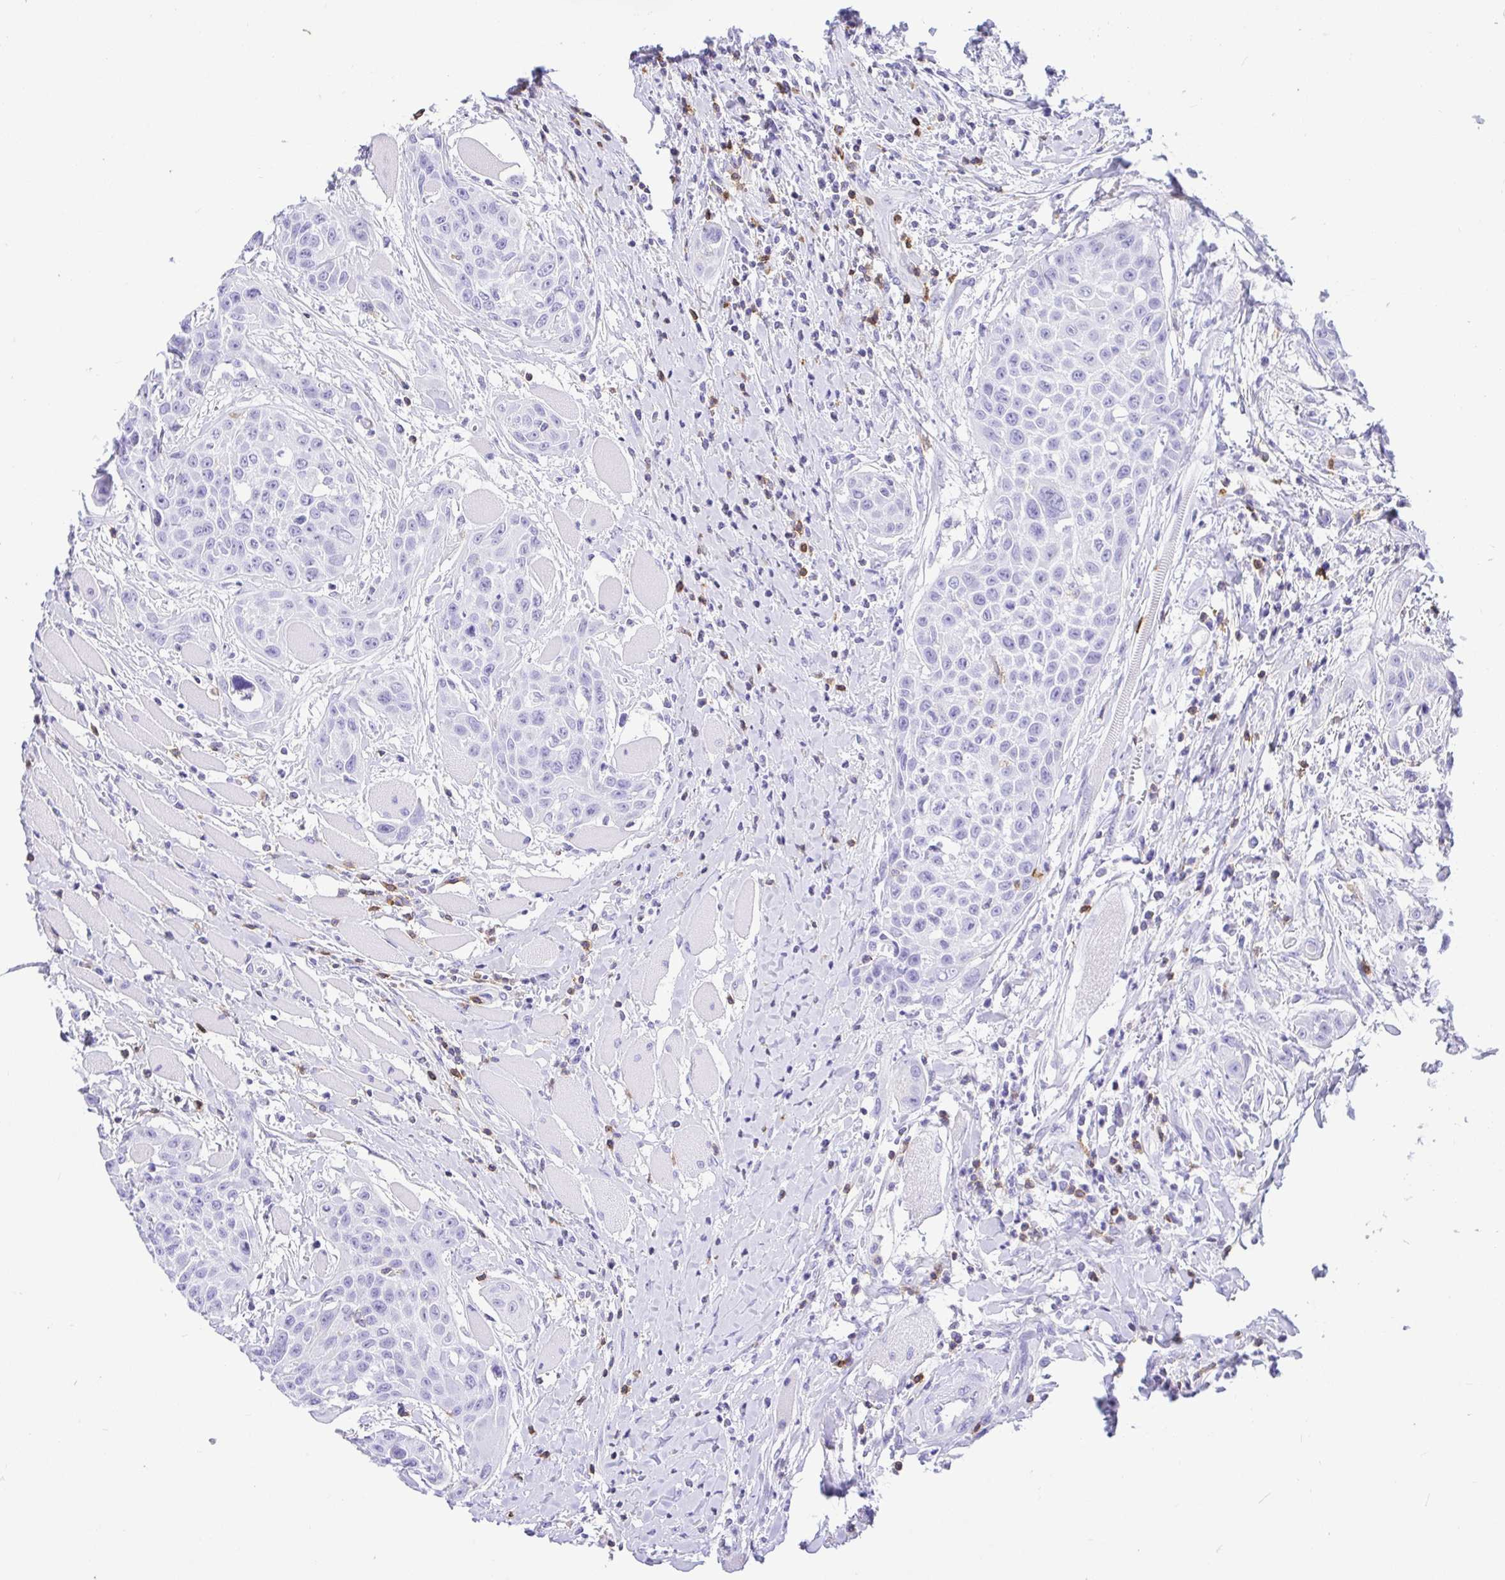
{"staining": {"intensity": "negative", "quantity": "none", "location": "none"}, "tissue": "head and neck cancer", "cell_type": "Tumor cells", "image_type": "cancer", "snomed": [{"axis": "morphology", "description": "Squamous cell carcinoma, NOS"}, {"axis": "topography", "description": "Head-Neck"}], "caption": "There is no significant positivity in tumor cells of squamous cell carcinoma (head and neck).", "gene": "CD5", "patient": {"sex": "female", "age": 73}}